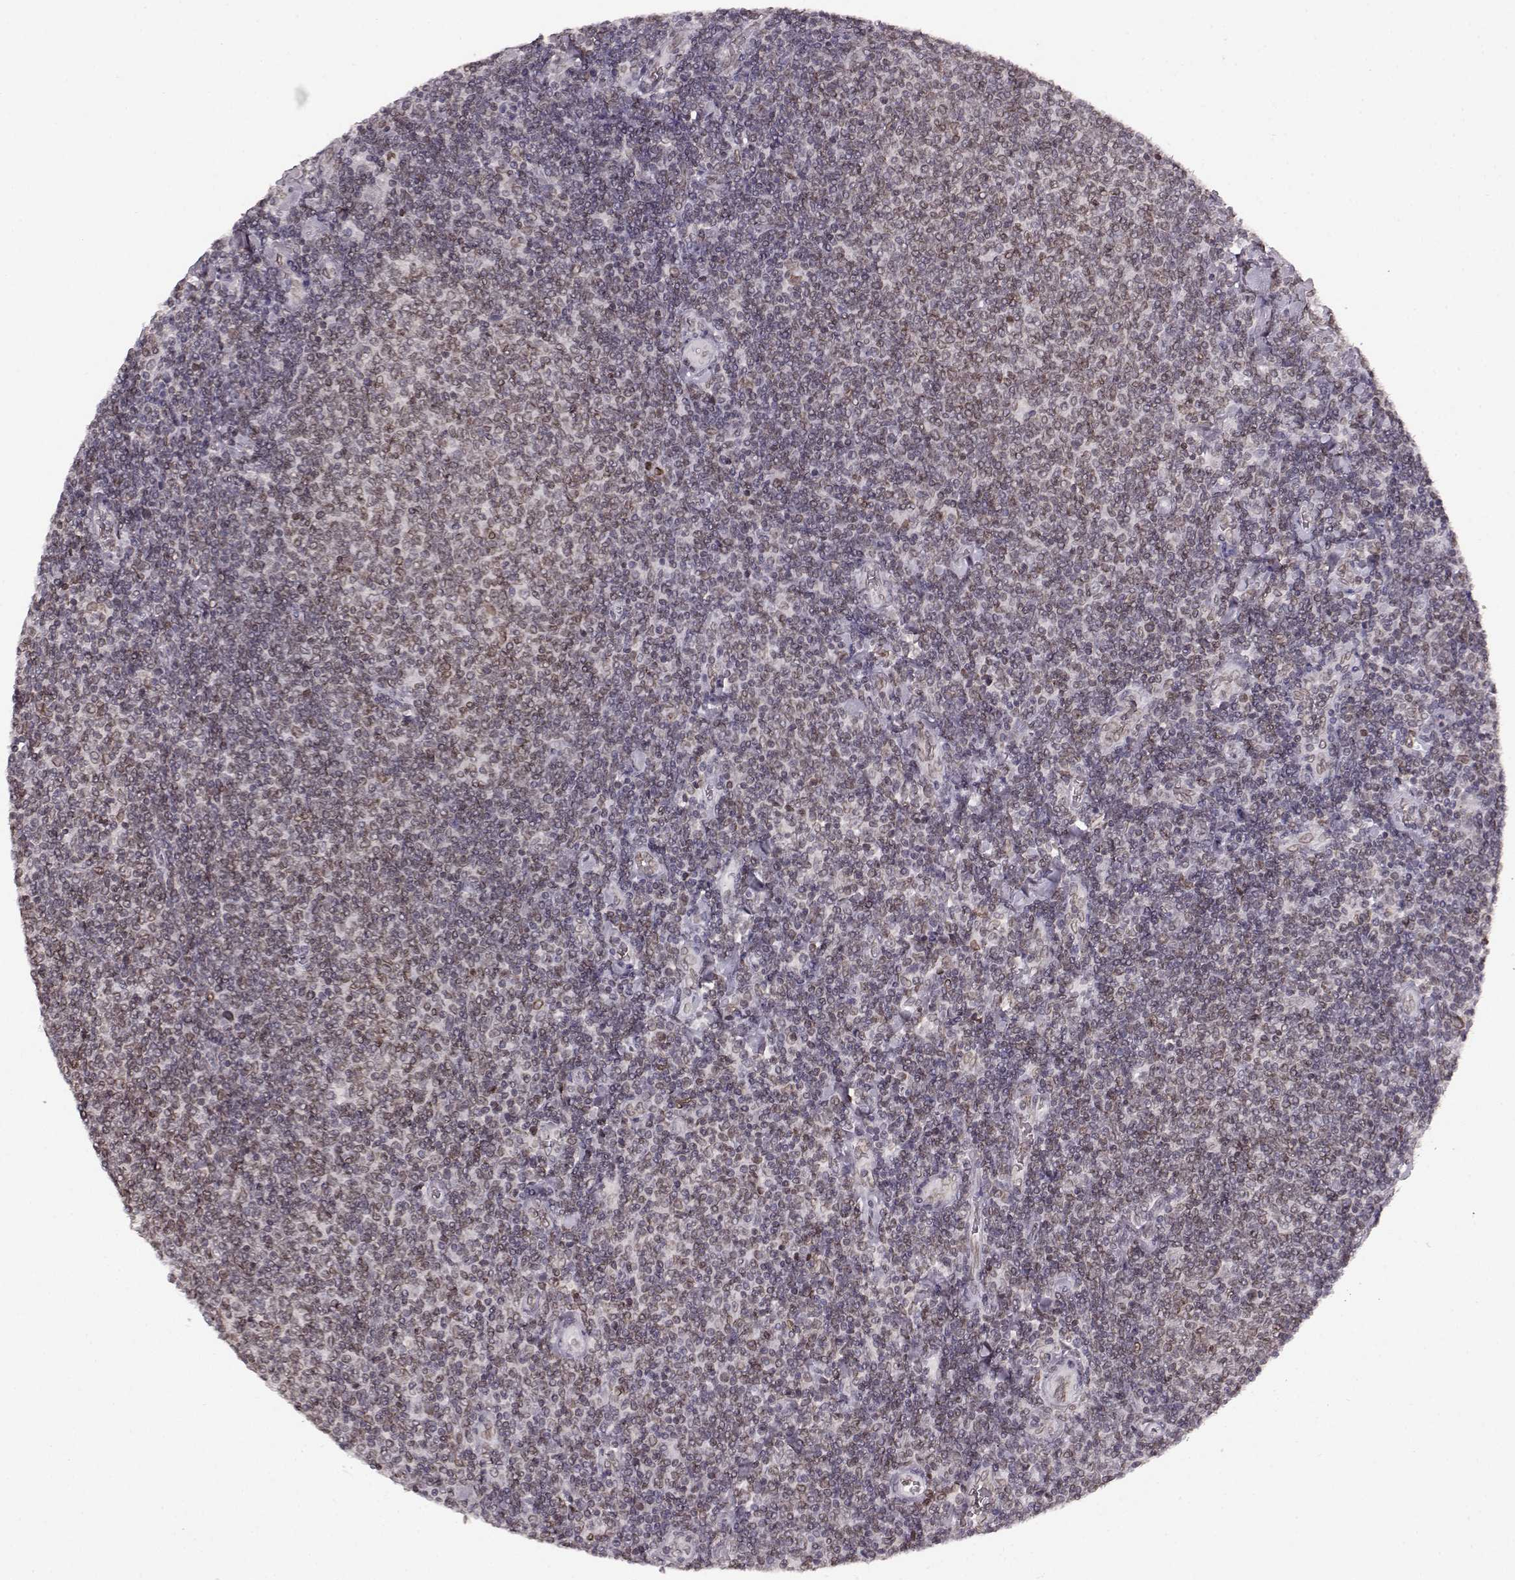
{"staining": {"intensity": "weak", "quantity": "25%-75%", "location": "cytoplasmic/membranous,nuclear"}, "tissue": "lymphoma", "cell_type": "Tumor cells", "image_type": "cancer", "snomed": [{"axis": "morphology", "description": "Malignant lymphoma, non-Hodgkin's type, Low grade"}, {"axis": "topography", "description": "Lymph node"}], "caption": "DAB (3,3'-diaminobenzidine) immunohistochemical staining of human lymphoma demonstrates weak cytoplasmic/membranous and nuclear protein staining in about 25%-75% of tumor cells.", "gene": "DCAF12", "patient": {"sex": "male", "age": 52}}